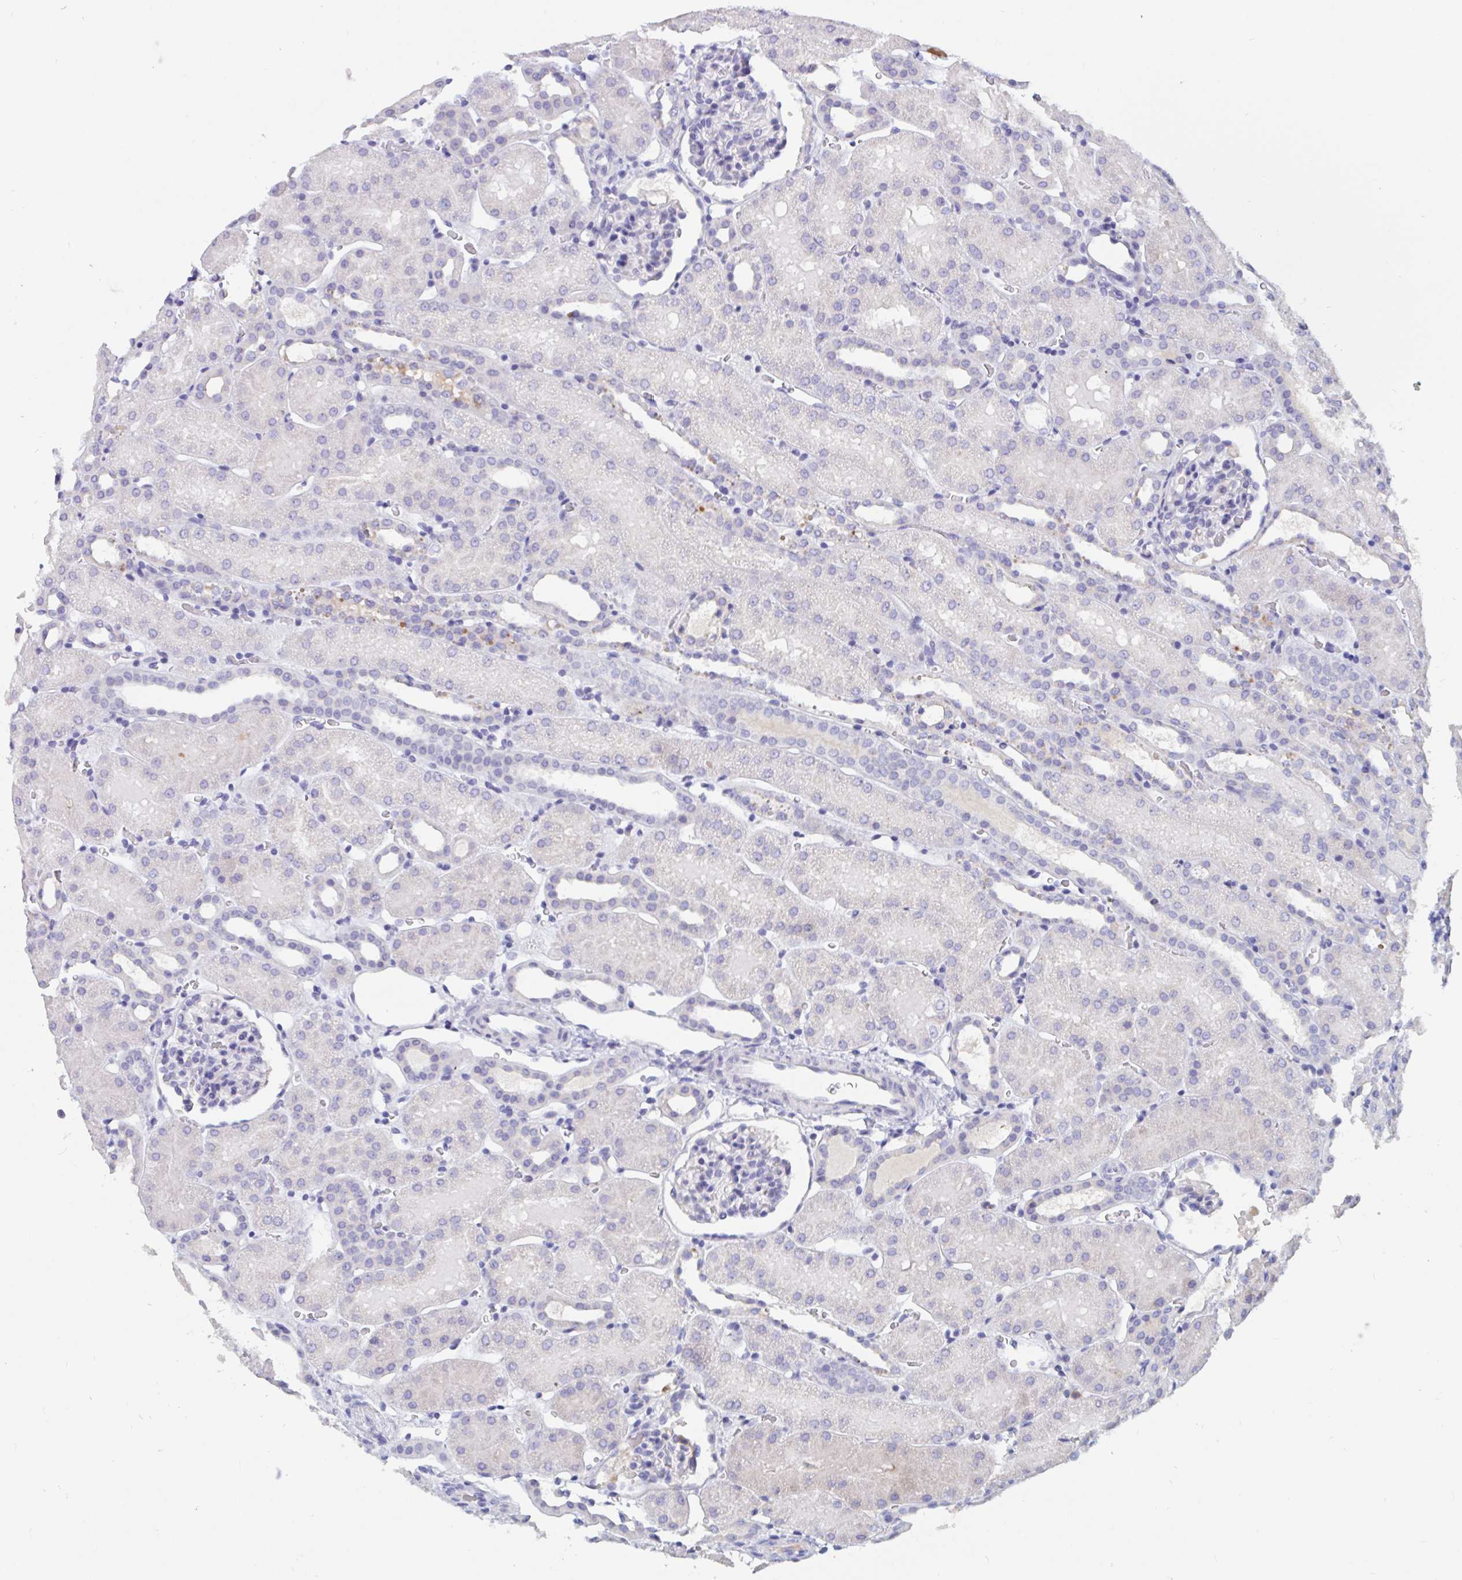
{"staining": {"intensity": "negative", "quantity": "none", "location": "none"}, "tissue": "kidney", "cell_type": "Cells in glomeruli", "image_type": "normal", "snomed": [{"axis": "morphology", "description": "Normal tissue, NOS"}, {"axis": "topography", "description": "Kidney"}], "caption": "High power microscopy micrograph of an immunohistochemistry (IHC) histopathology image of benign kidney, revealing no significant staining in cells in glomeruli.", "gene": "ZNHIT2", "patient": {"sex": "male", "age": 2}}